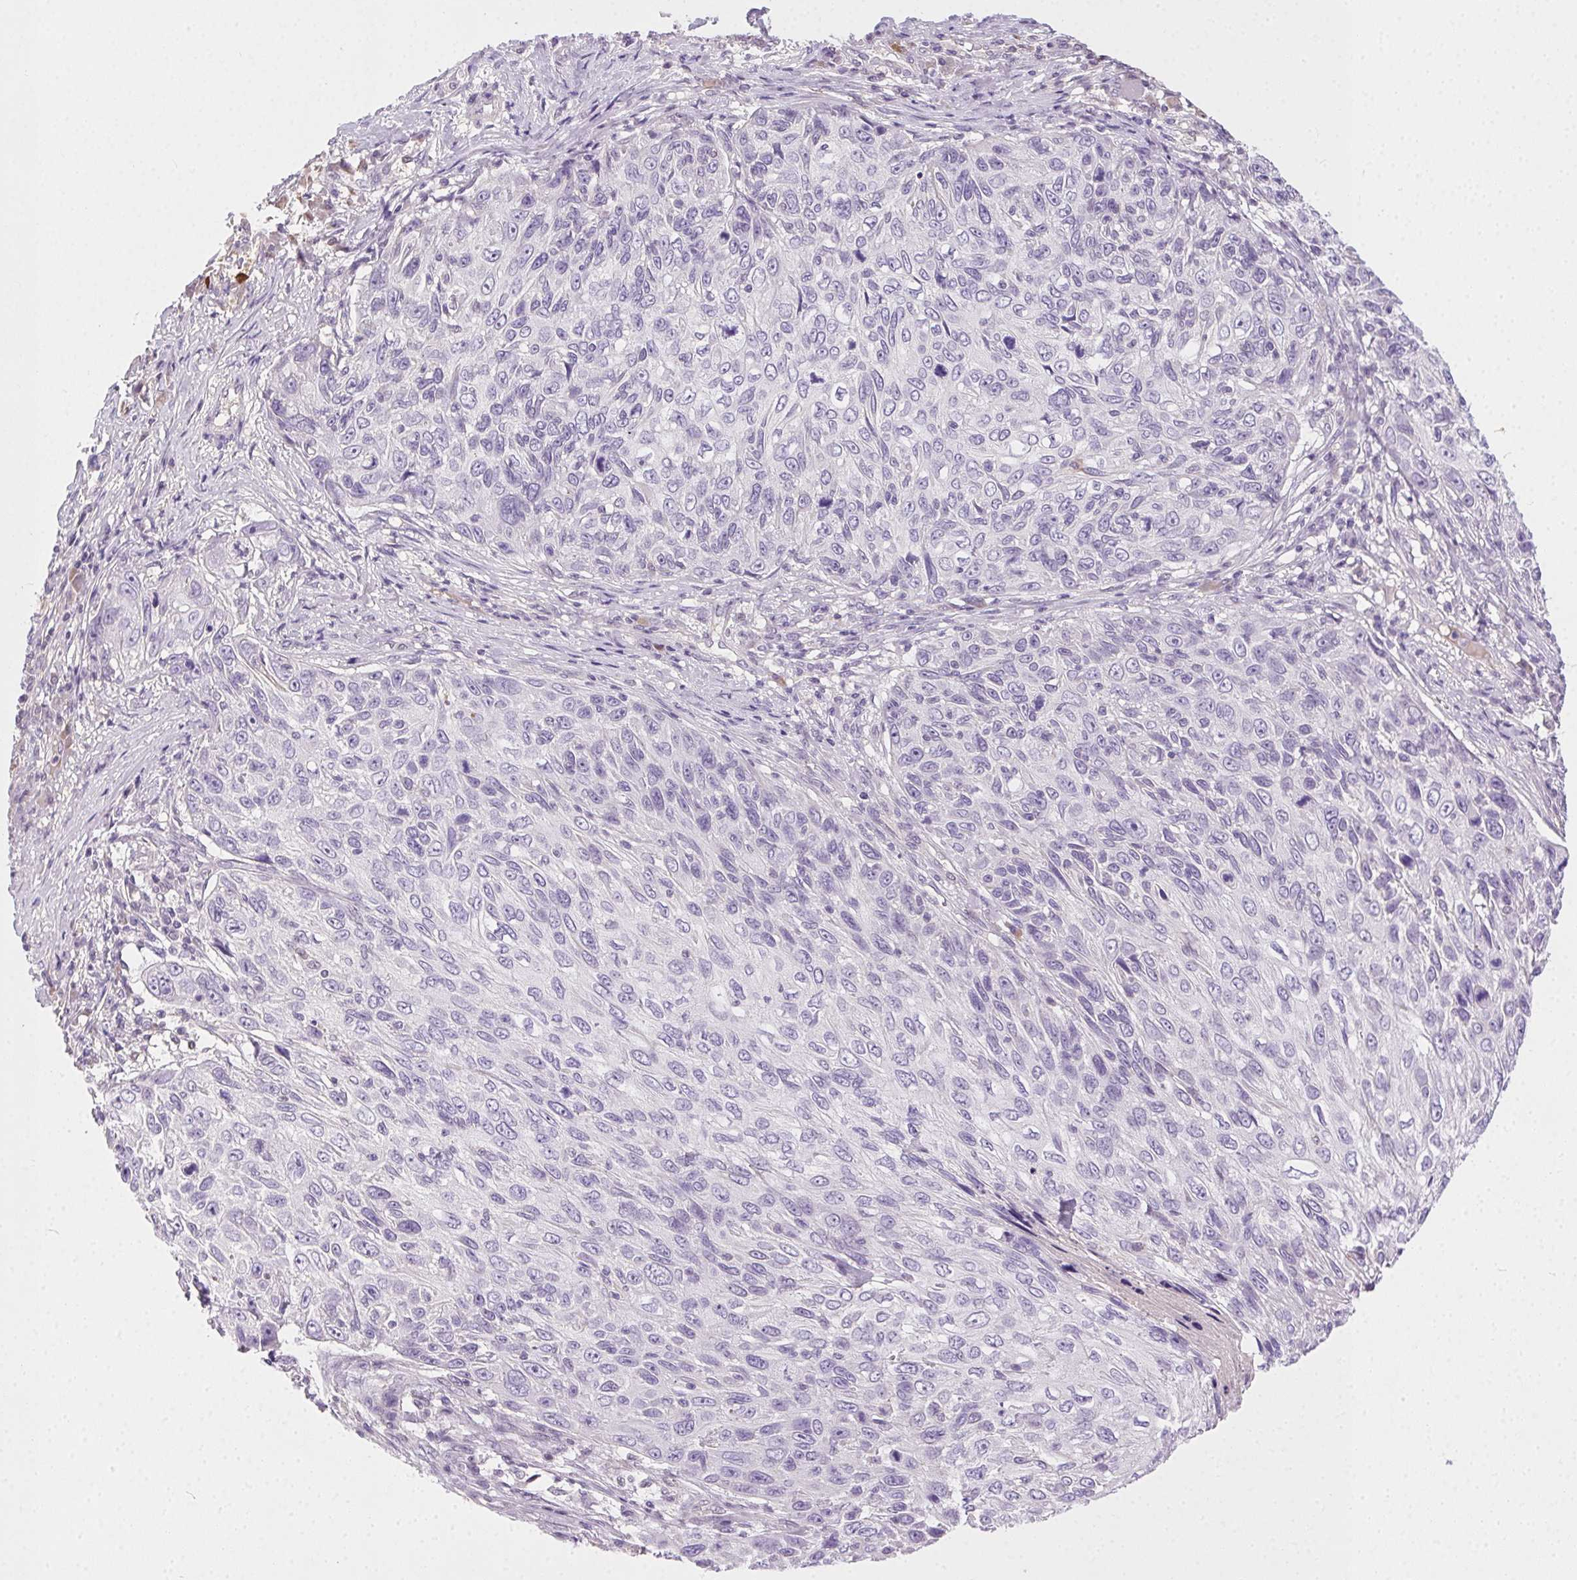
{"staining": {"intensity": "negative", "quantity": "none", "location": "none"}, "tissue": "skin cancer", "cell_type": "Tumor cells", "image_type": "cancer", "snomed": [{"axis": "morphology", "description": "Squamous cell carcinoma, NOS"}, {"axis": "topography", "description": "Skin"}], "caption": "Immunohistochemistry (IHC) photomicrograph of squamous cell carcinoma (skin) stained for a protein (brown), which displays no positivity in tumor cells. Brightfield microscopy of immunohistochemistry stained with DAB (brown) and hematoxylin (blue), captured at high magnification.", "gene": "SYCE2", "patient": {"sex": "male", "age": 92}}